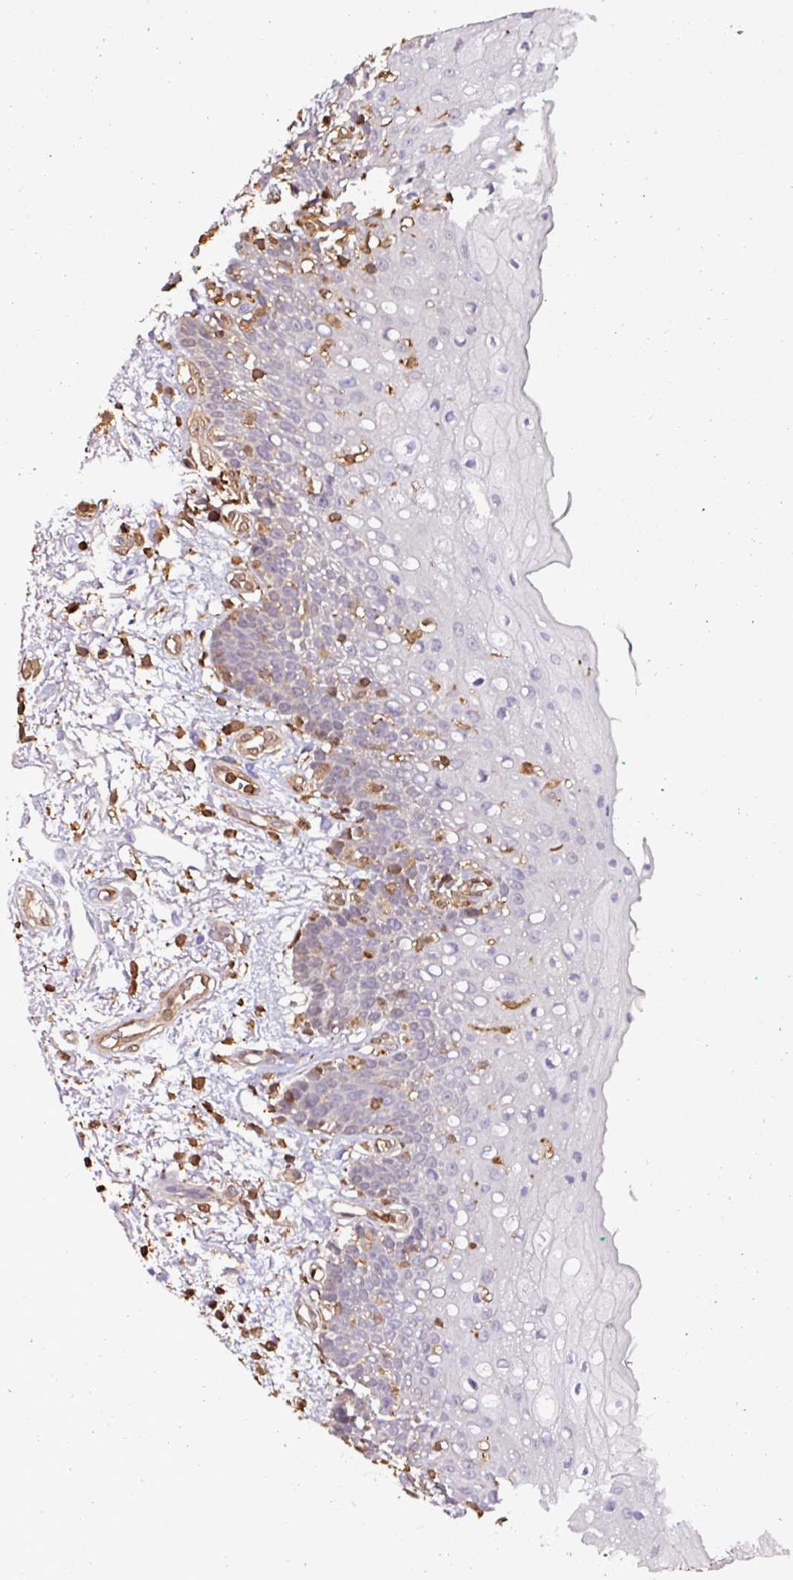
{"staining": {"intensity": "negative", "quantity": "none", "location": "none"}, "tissue": "oral mucosa", "cell_type": "Squamous epithelial cells", "image_type": "normal", "snomed": [{"axis": "morphology", "description": "Normal tissue, NOS"}, {"axis": "morphology", "description": "Squamous cell carcinoma, NOS"}, {"axis": "topography", "description": "Oral tissue"}, {"axis": "topography", "description": "Tounge, NOS"}, {"axis": "topography", "description": "Head-Neck"}], "caption": "The micrograph displays no staining of squamous epithelial cells in normal oral mucosa.", "gene": "ARHGDIB", "patient": {"sex": "male", "age": 79}}